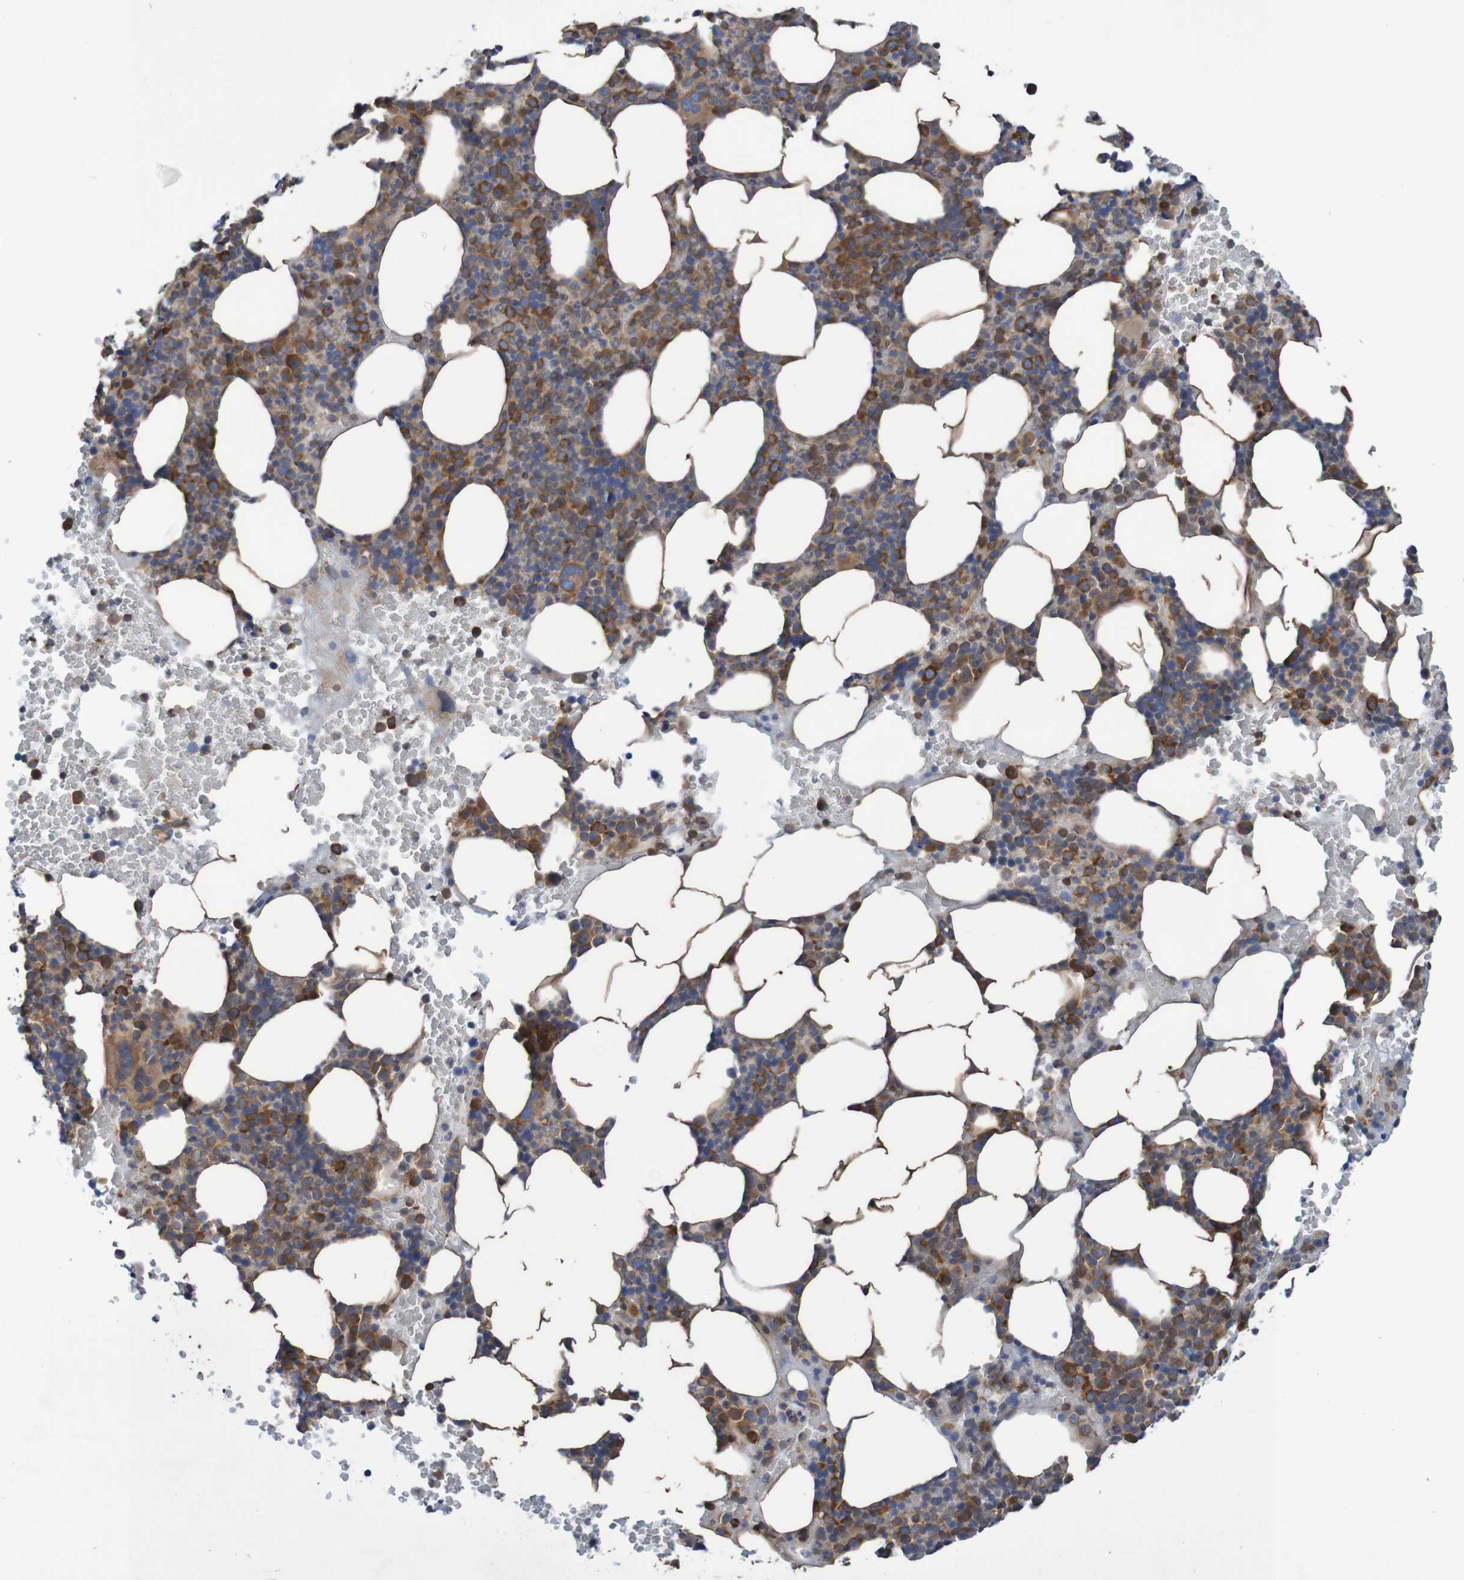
{"staining": {"intensity": "moderate", "quantity": ">75%", "location": "cytoplasmic/membranous"}, "tissue": "bone marrow", "cell_type": "Hematopoietic cells", "image_type": "normal", "snomed": [{"axis": "morphology", "description": "Normal tissue, NOS"}, {"axis": "morphology", "description": "Inflammation, NOS"}, {"axis": "topography", "description": "Bone marrow"}], "caption": "Brown immunohistochemical staining in unremarkable human bone marrow shows moderate cytoplasmic/membranous expression in about >75% of hematopoietic cells.", "gene": "LRRC47", "patient": {"sex": "female", "age": 70}}